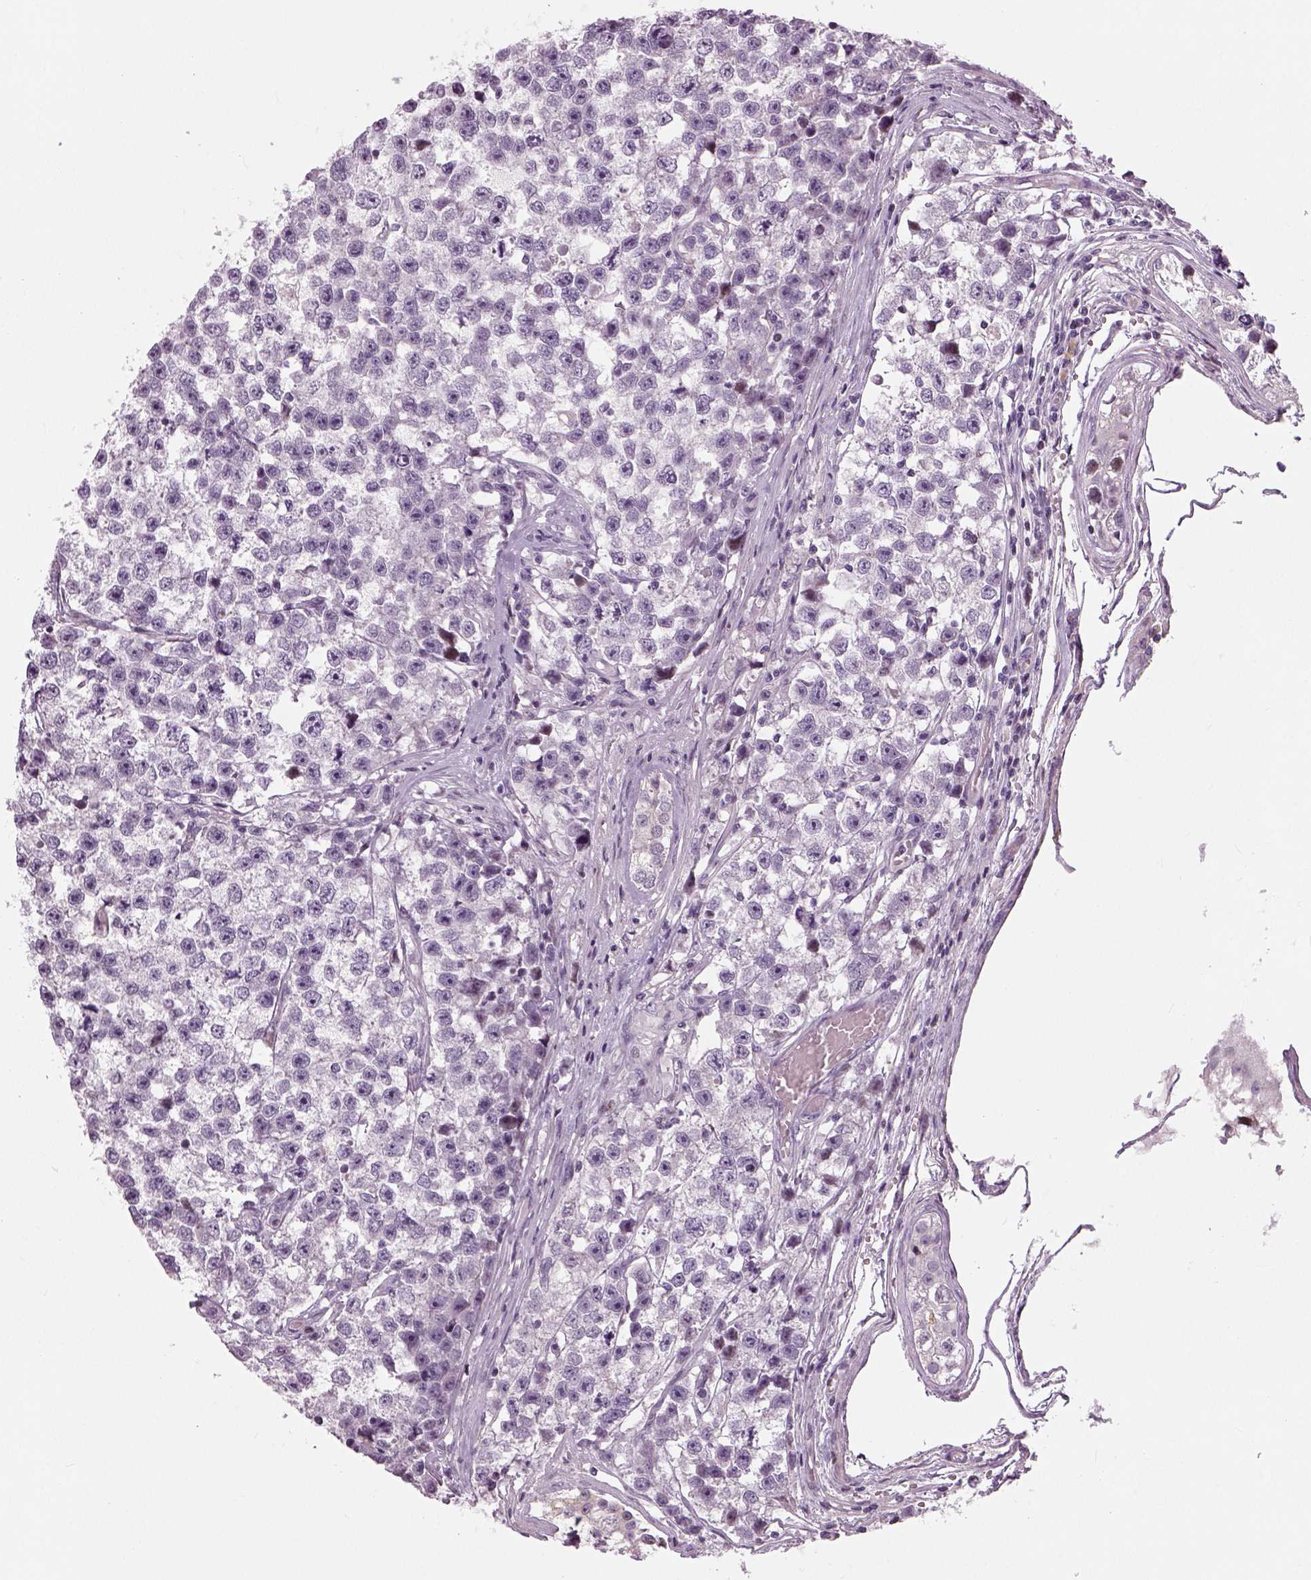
{"staining": {"intensity": "negative", "quantity": "none", "location": "none"}, "tissue": "testis cancer", "cell_type": "Tumor cells", "image_type": "cancer", "snomed": [{"axis": "morphology", "description": "Seminoma, NOS"}, {"axis": "topography", "description": "Testis"}], "caption": "An immunohistochemistry photomicrograph of seminoma (testis) is shown. There is no staining in tumor cells of seminoma (testis). (DAB (3,3'-diaminobenzidine) immunohistochemistry (IHC) with hematoxylin counter stain).", "gene": "NECAB1", "patient": {"sex": "male", "age": 26}}